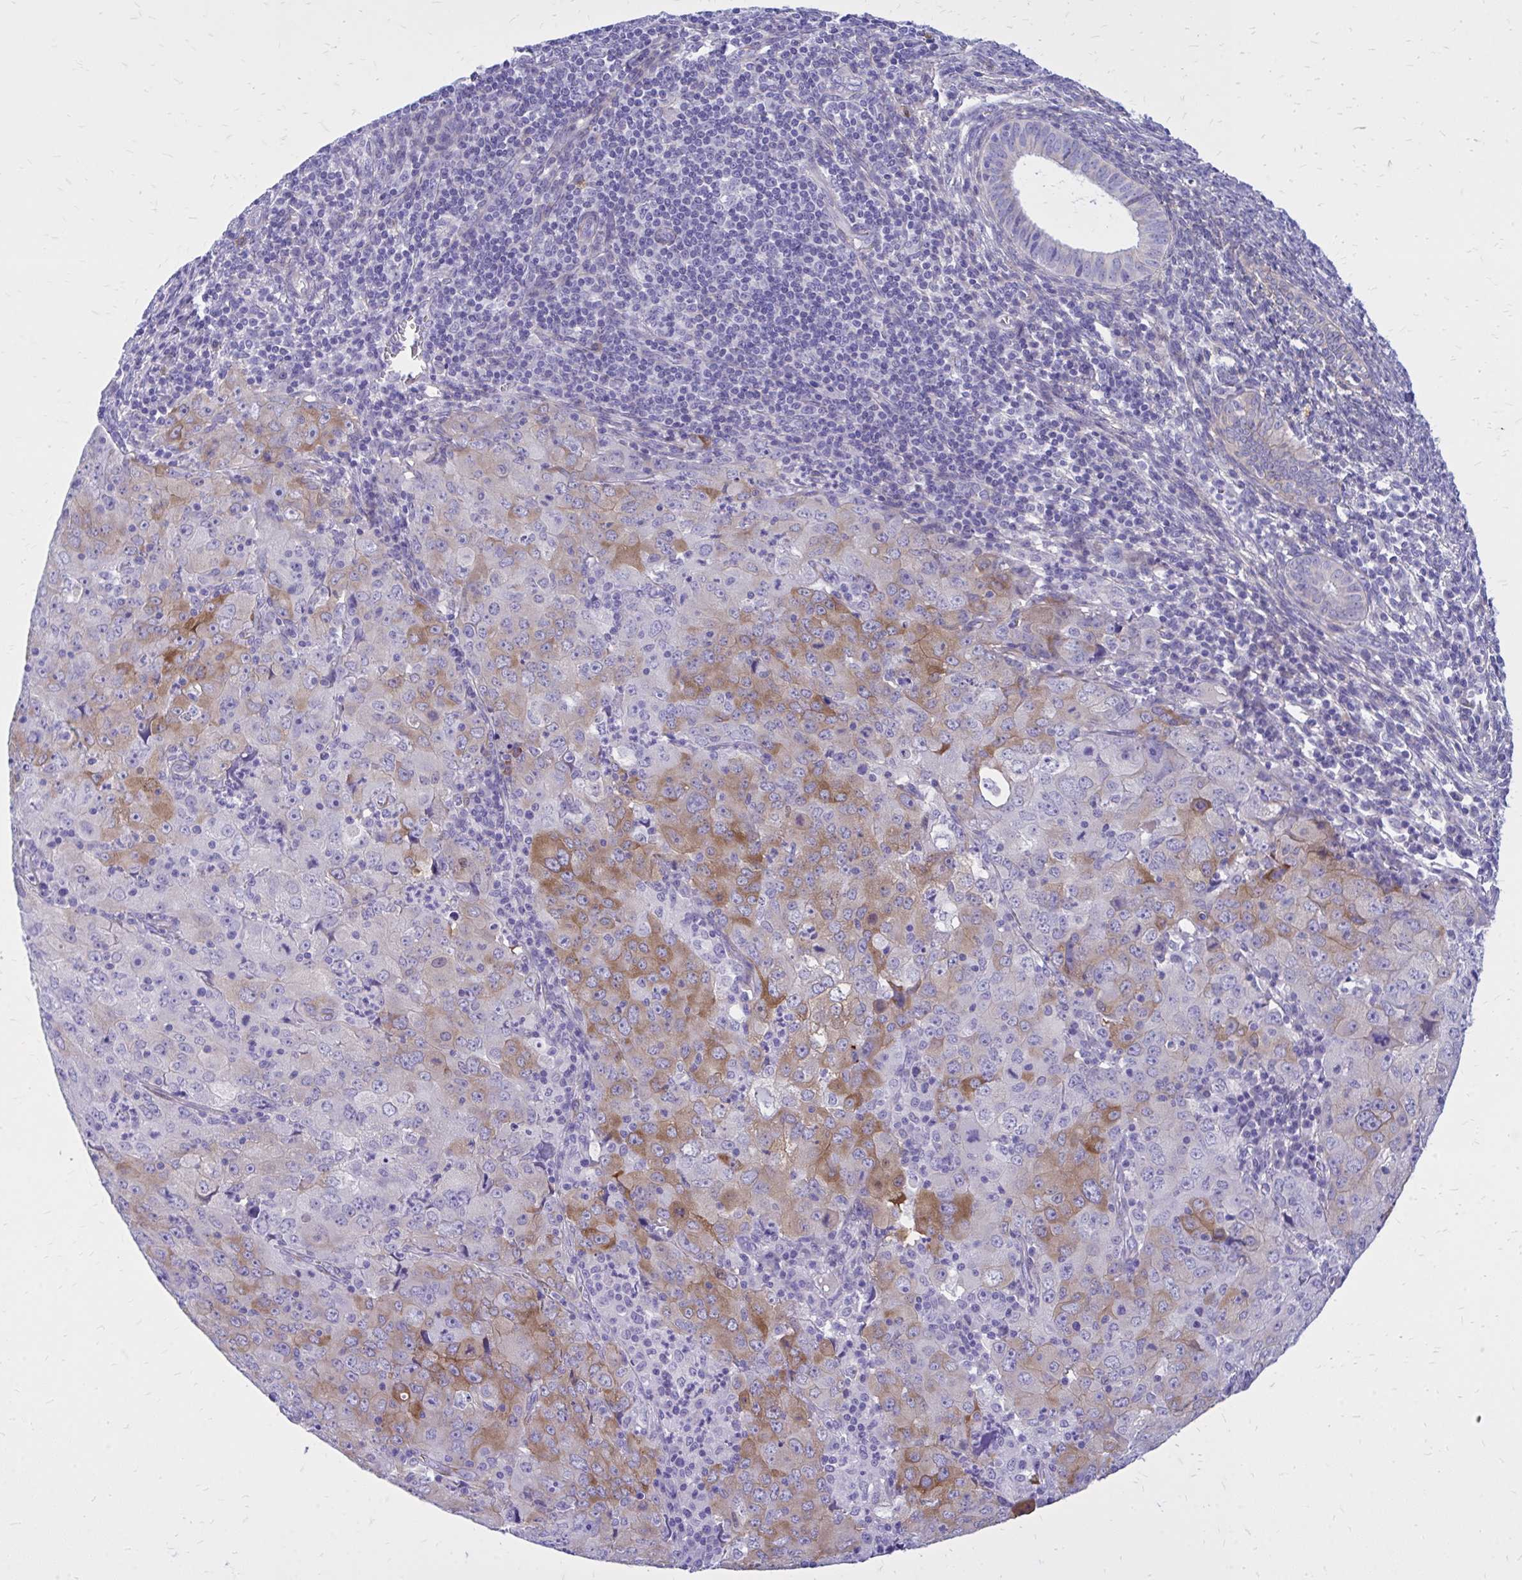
{"staining": {"intensity": "moderate", "quantity": "25%-75%", "location": "cytoplasmic/membranous"}, "tissue": "cervical cancer", "cell_type": "Tumor cells", "image_type": "cancer", "snomed": [{"axis": "morphology", "description": "Adenocarcinoma, NOS"}, {"axis": "topography", "description": "Cervix"}], "caption": "Human adenocarcinoma (cervical) stained with a brown dye shows moderate cytoplasmic/membranous positive expression in approximately 25%-75% of tumor cells.", "gene": "EPB41L1", "patient": {"sex": "female", "age": 56}}